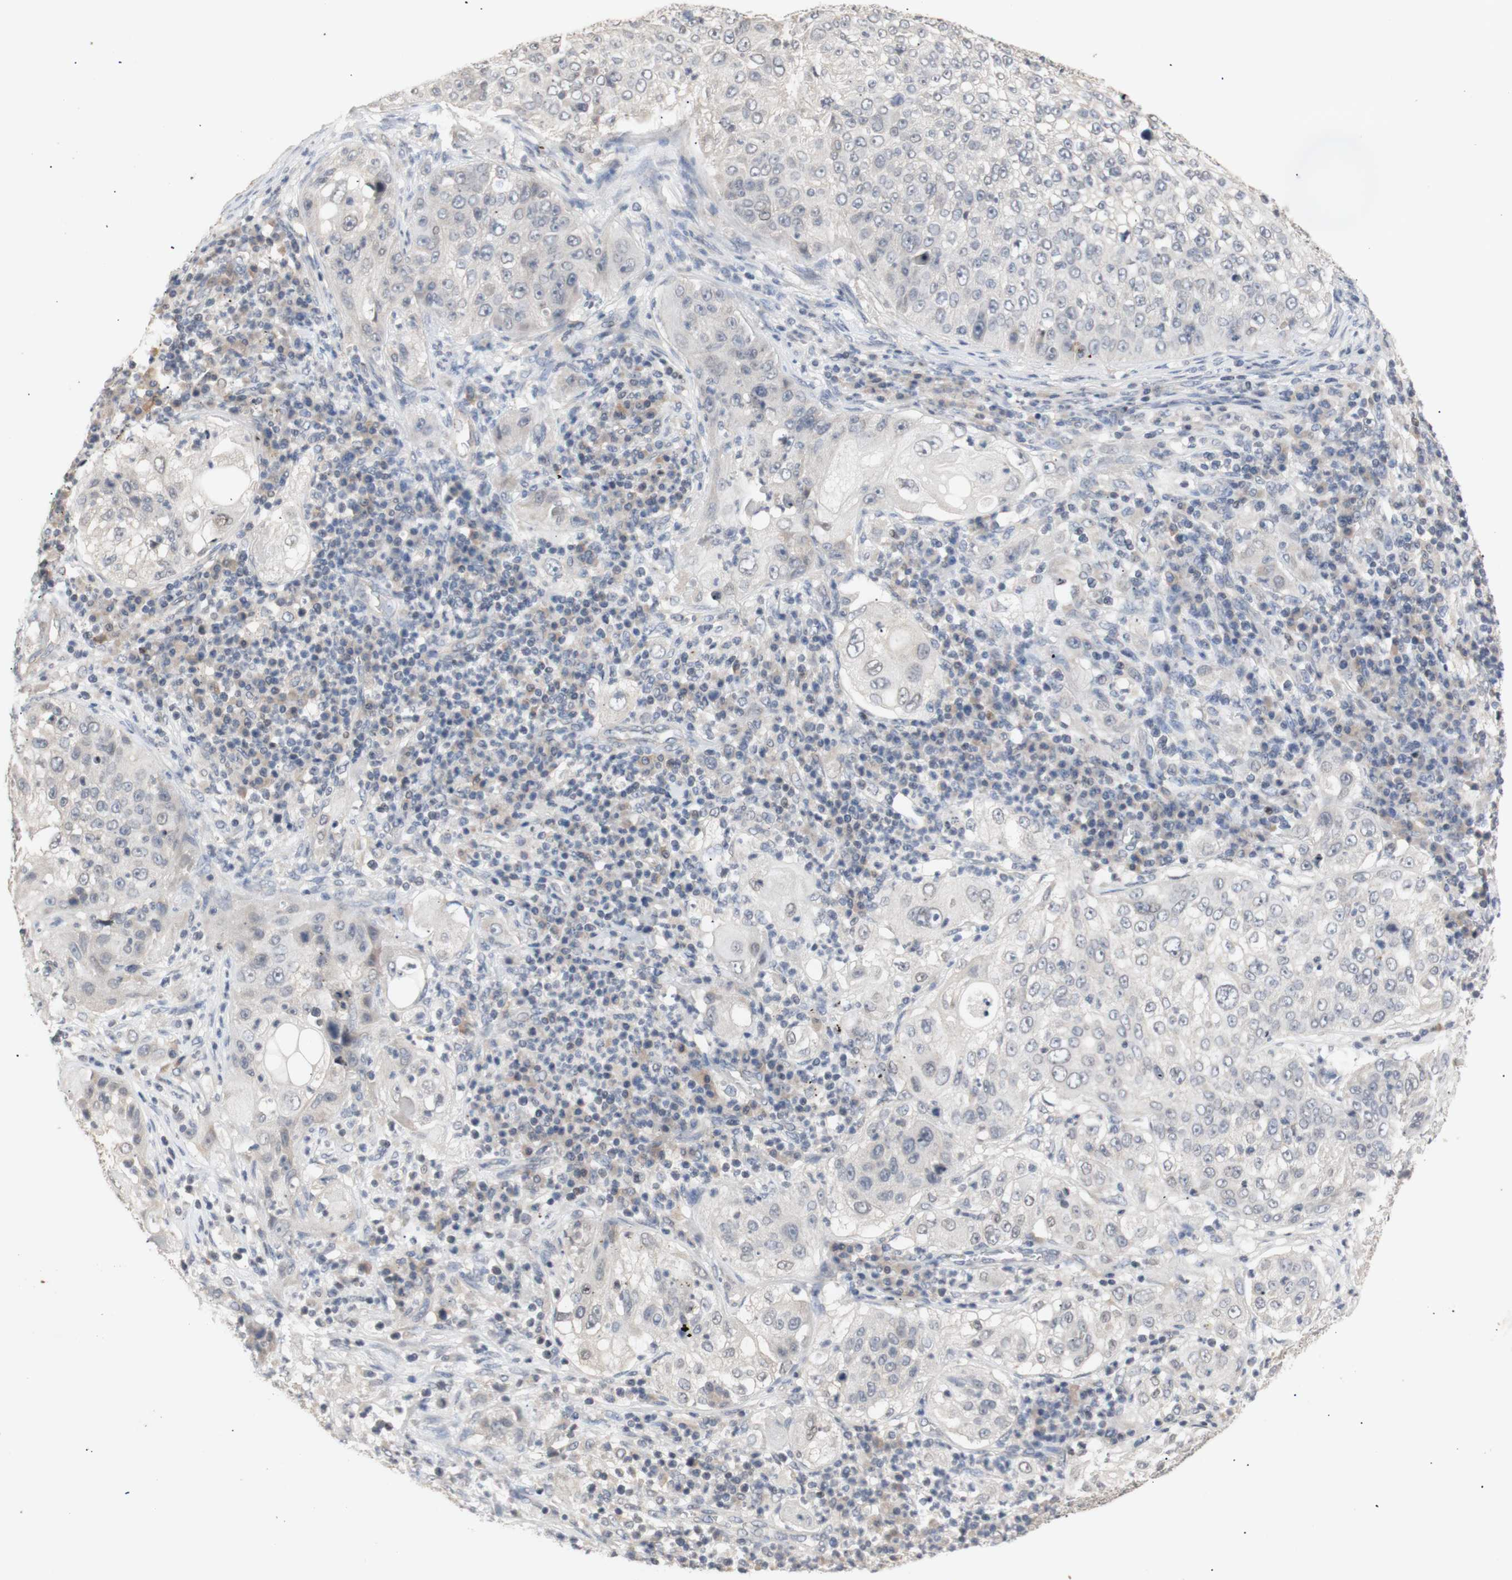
{"staining": {"intensity": "negative", "quantity": "none", "location": "none"}, "tissue": "lung cancer", "cell_type": "Tumor cells", "image_type": "cancer", "snomed": [{"axis": "morphology", "description": "Inflammation, NOS"}, {"axis": "morphology", "description": "Squamous cell carcinoma, NOS"}, {"axis": "topography", "description": "Lymph node"}, {"axis": "topography", "description": "Soft tissue"}, {"axis": "topography", "description": "Lung"}], "caption": "Immunohistochemistry image of human lung cancer (squamous cell carcinoma) stained for a protein (brown), which displays no staining in tumor cells.", "gene": "FOSB", "patient": {"sex": "male", "age": 66}}